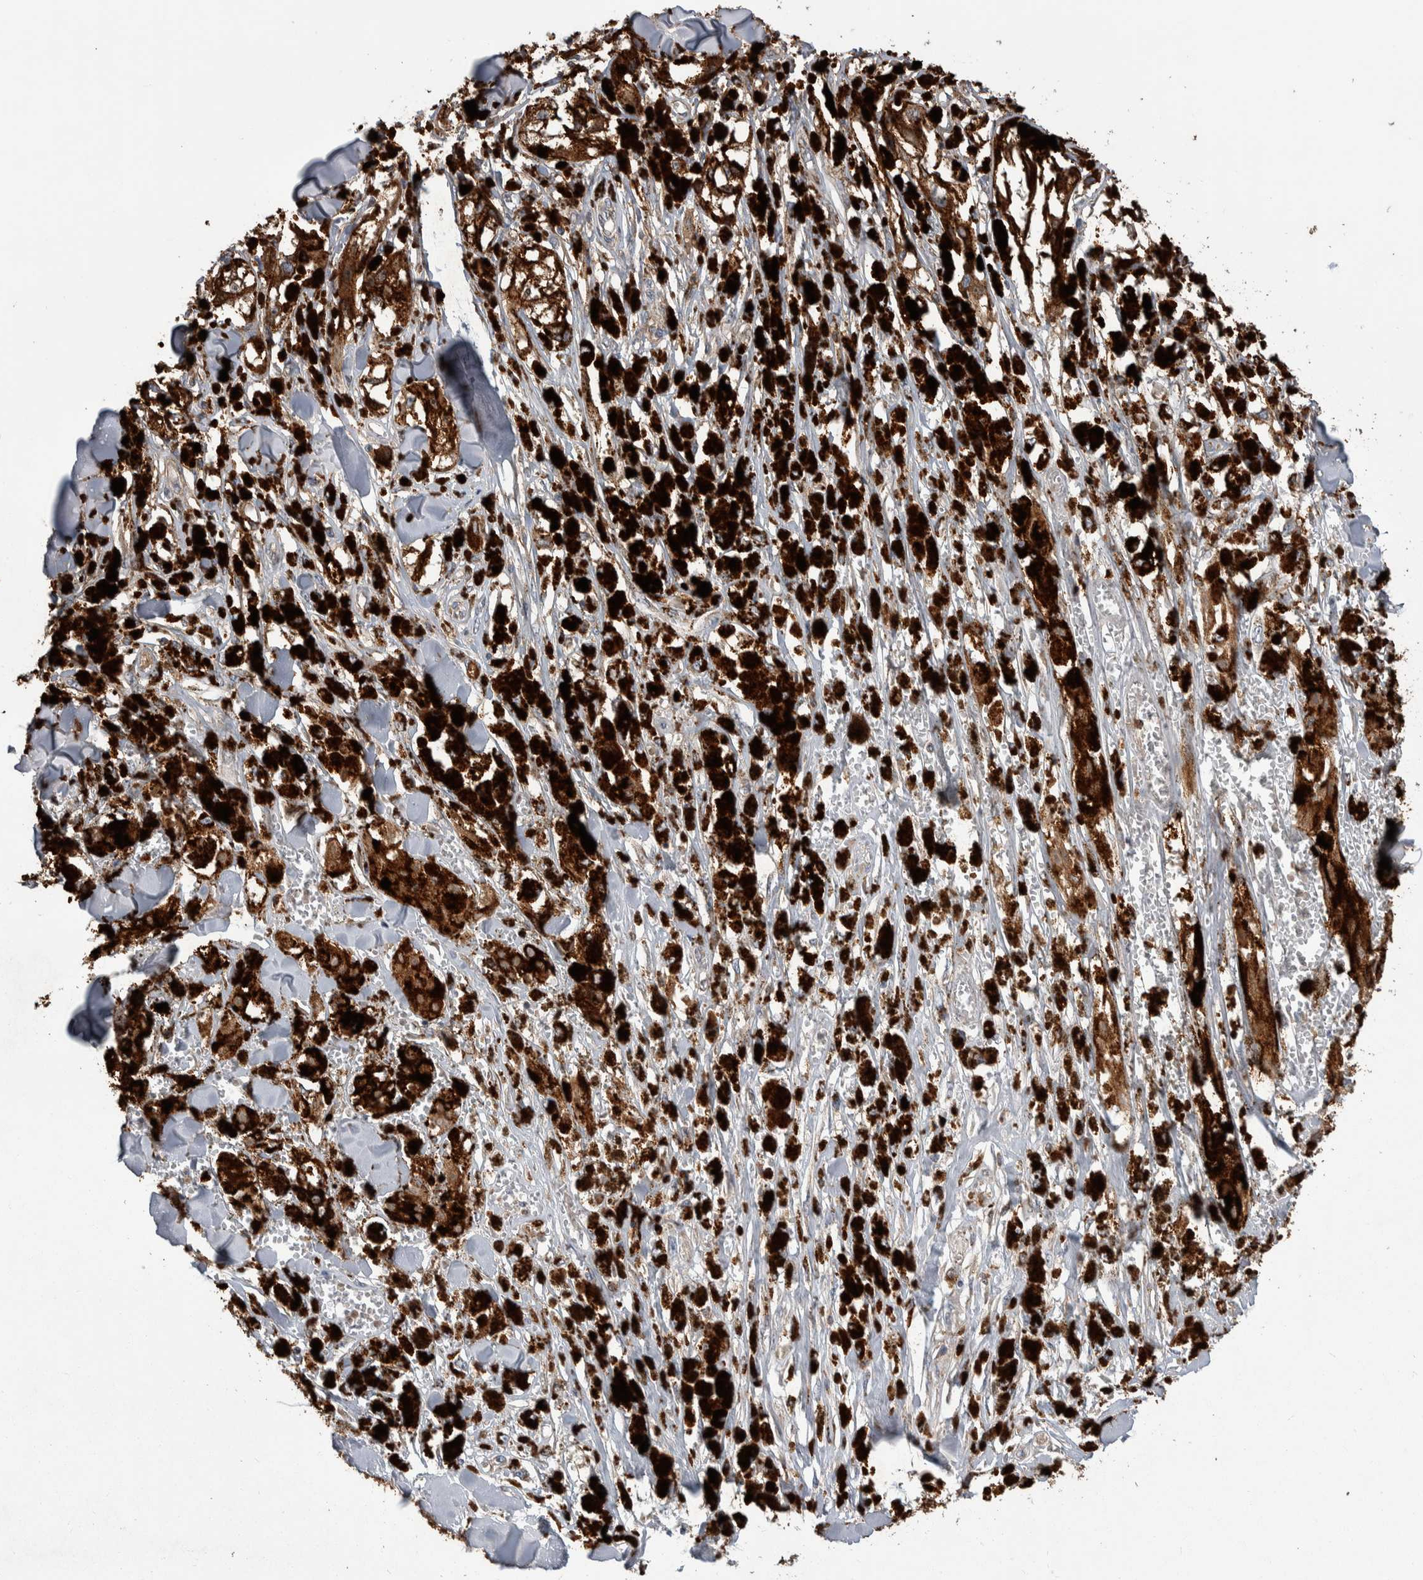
{"staining": {"intensity": "moderate", "quantity": ">75%", "location": "cytoplasmic/membranous"}, "tissue": "melanoma", "cell_type": "Tumor cells", "image_type": "cancer", "snomed": [{"axis": "morphology", "description": "Malignant melanoma, NOS"}, {"axis": "topography", "description": "Skin"}], "caption": "The immunohistochemical stain labels moderate cytoplasmic/membranous staining in tumor cells of malignant melanoma tissue. The staining is performed using DAB (3,3'-diaminobenzidine) brown chromogen to label protein expression. The nuclei are counter-stained blue using hematoxylin.", "gene": "SDCBP", "patient": {"sex": "male", "age": 88}}